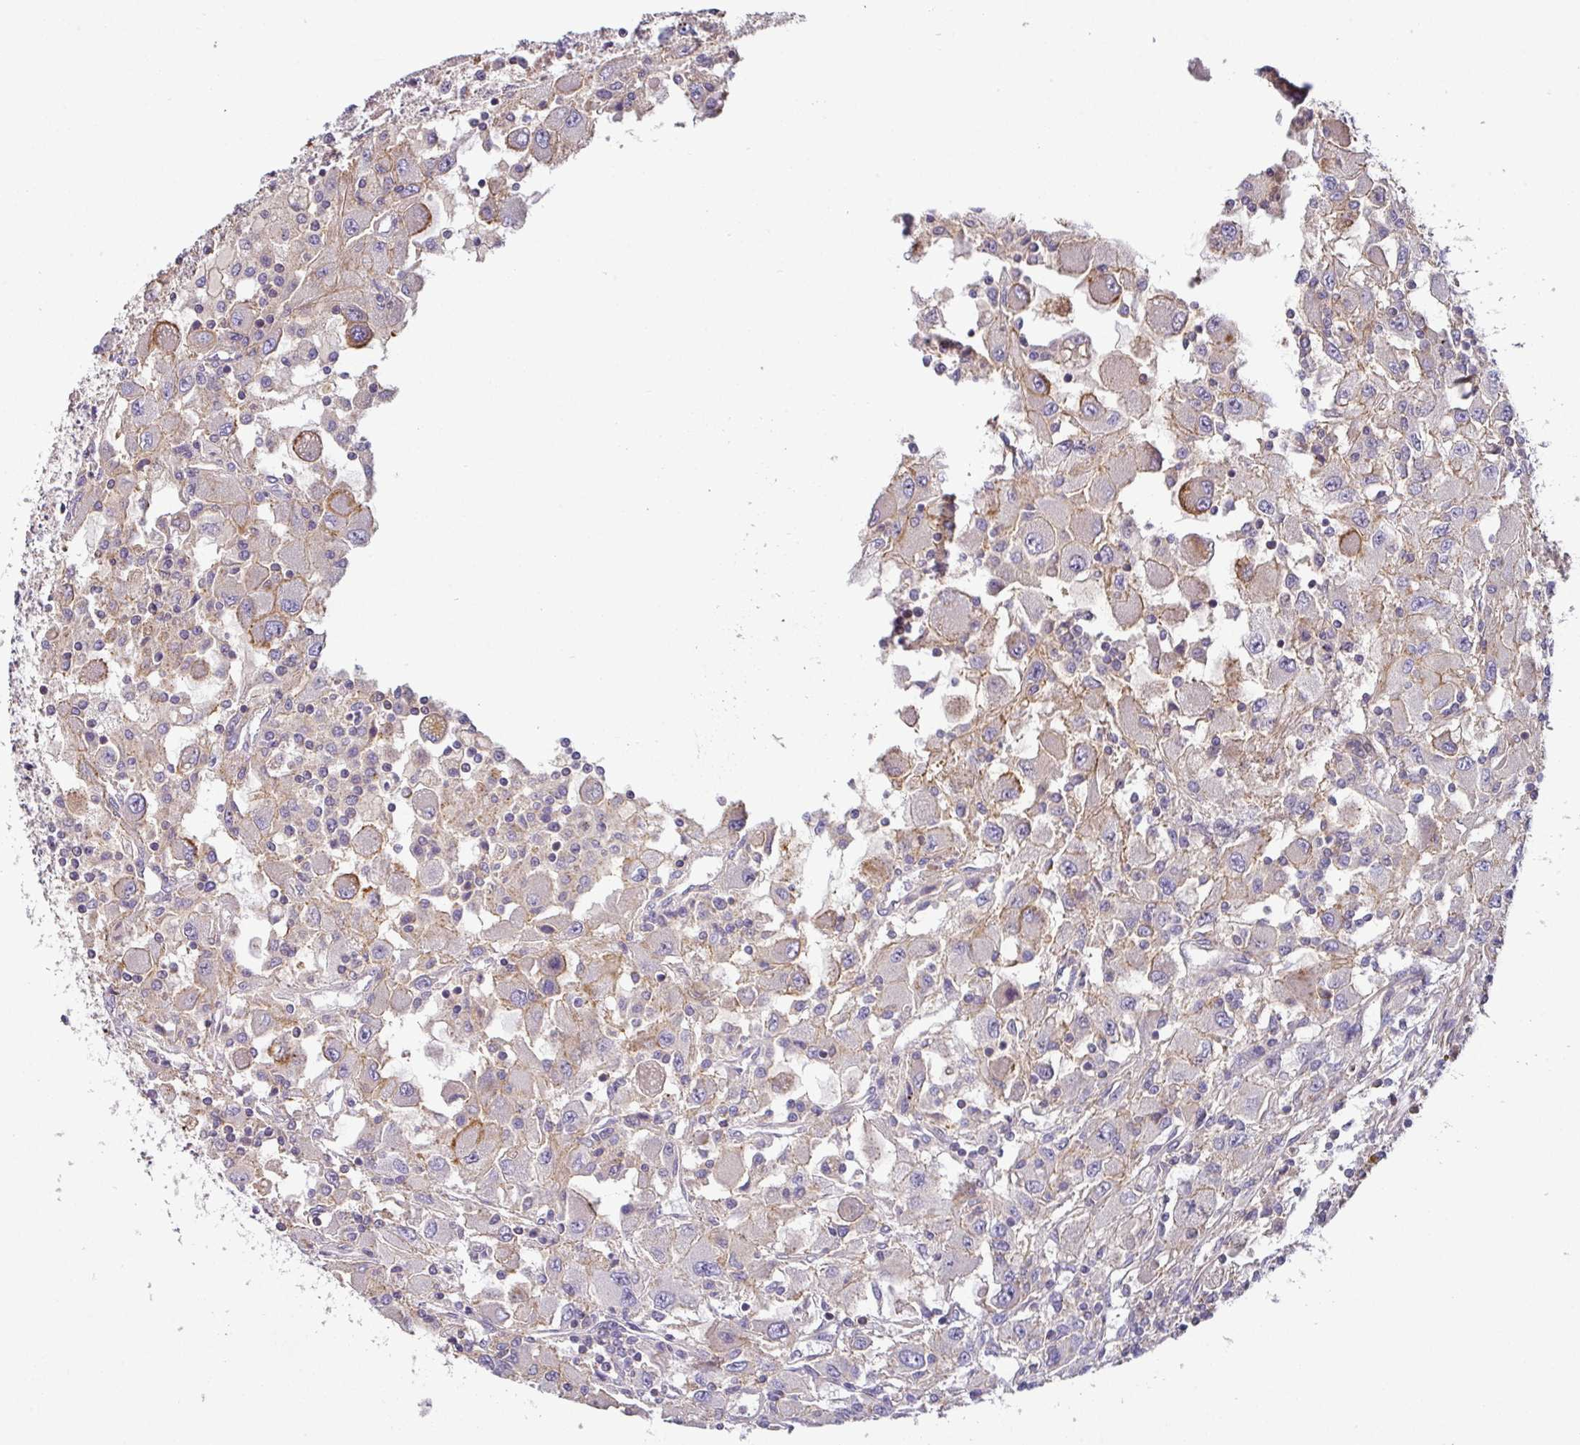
{"staining": {"intensity": "negative", "quantity": "none", "location": "none"}, "tissue": "renal cancer", "cell_type": "Tumor cells", "image_type": "cancer", "snomed": [{"axis": "morphology", "description": "Adenocarcinoma, NOS"}, {"axis": "topography", "description": "Kidney"}], "caption": "The histopathology image exhibits no staining of tumor cells in renal cancer. (Brightfield microscopy of DAB (3,3'-diaminobenzidine) immunohistochemistry at high magnification).", "gene": "CASP2", "patient": {"sex": "female", "age": 67}}